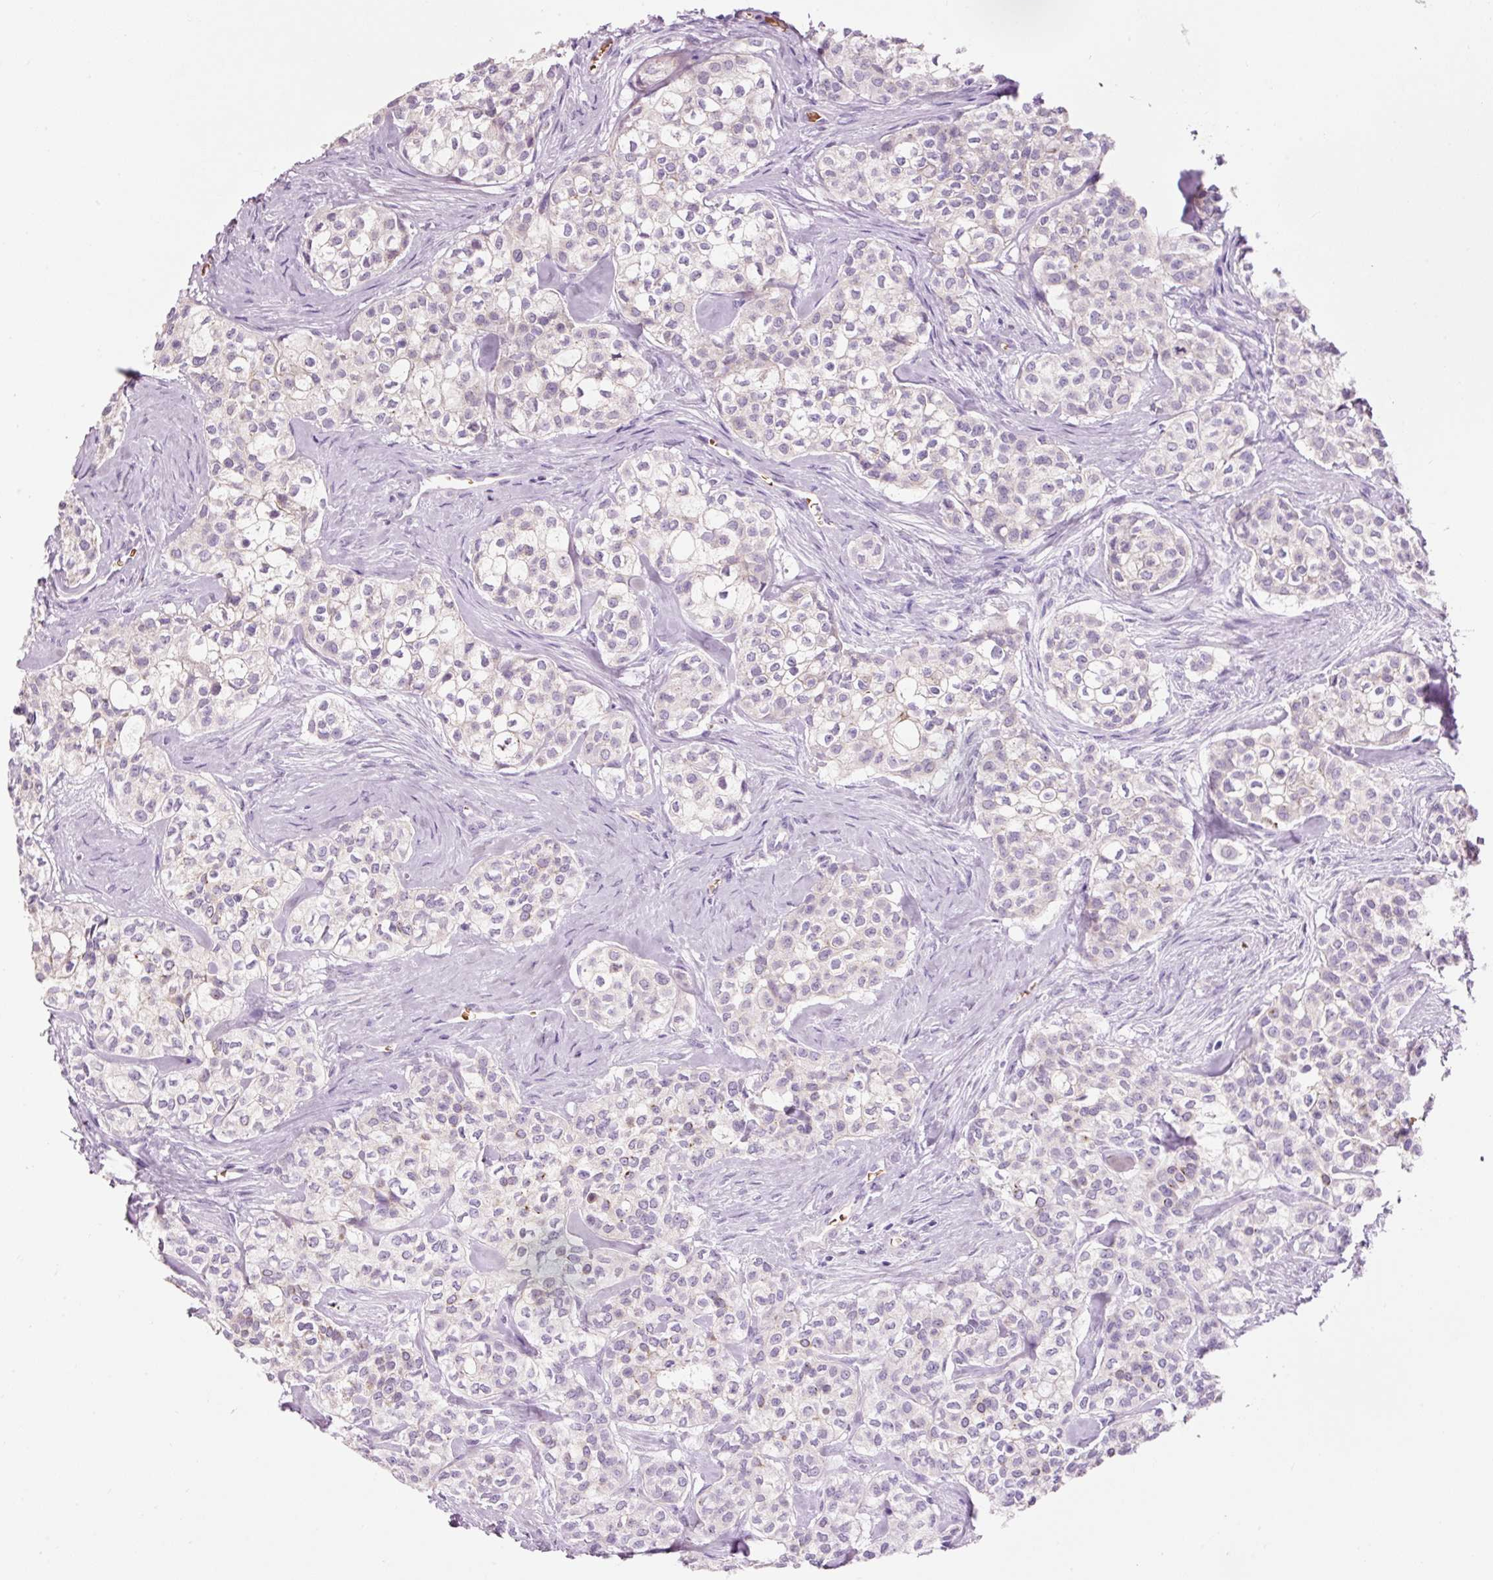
{"staining": {"intensity": "negative", "quantity": "none", "location": "none"}, "tissue": "head and neck cancer", "cell_type": "Tumor cells", "image_type": "cancer", "snomed": [{"axis": "morphology", "description": "Adenocarcinoma, NOS"}, {"axis": "topography", "description": "Head-Neck"}], "caption": "Immunohistochemical staining of human head and neck cancer (adenocarcinoma) exhibits no significant staining in tumor cells.", "gene": "DHRS11", "patient": {"sex": "male", "age": 81}}